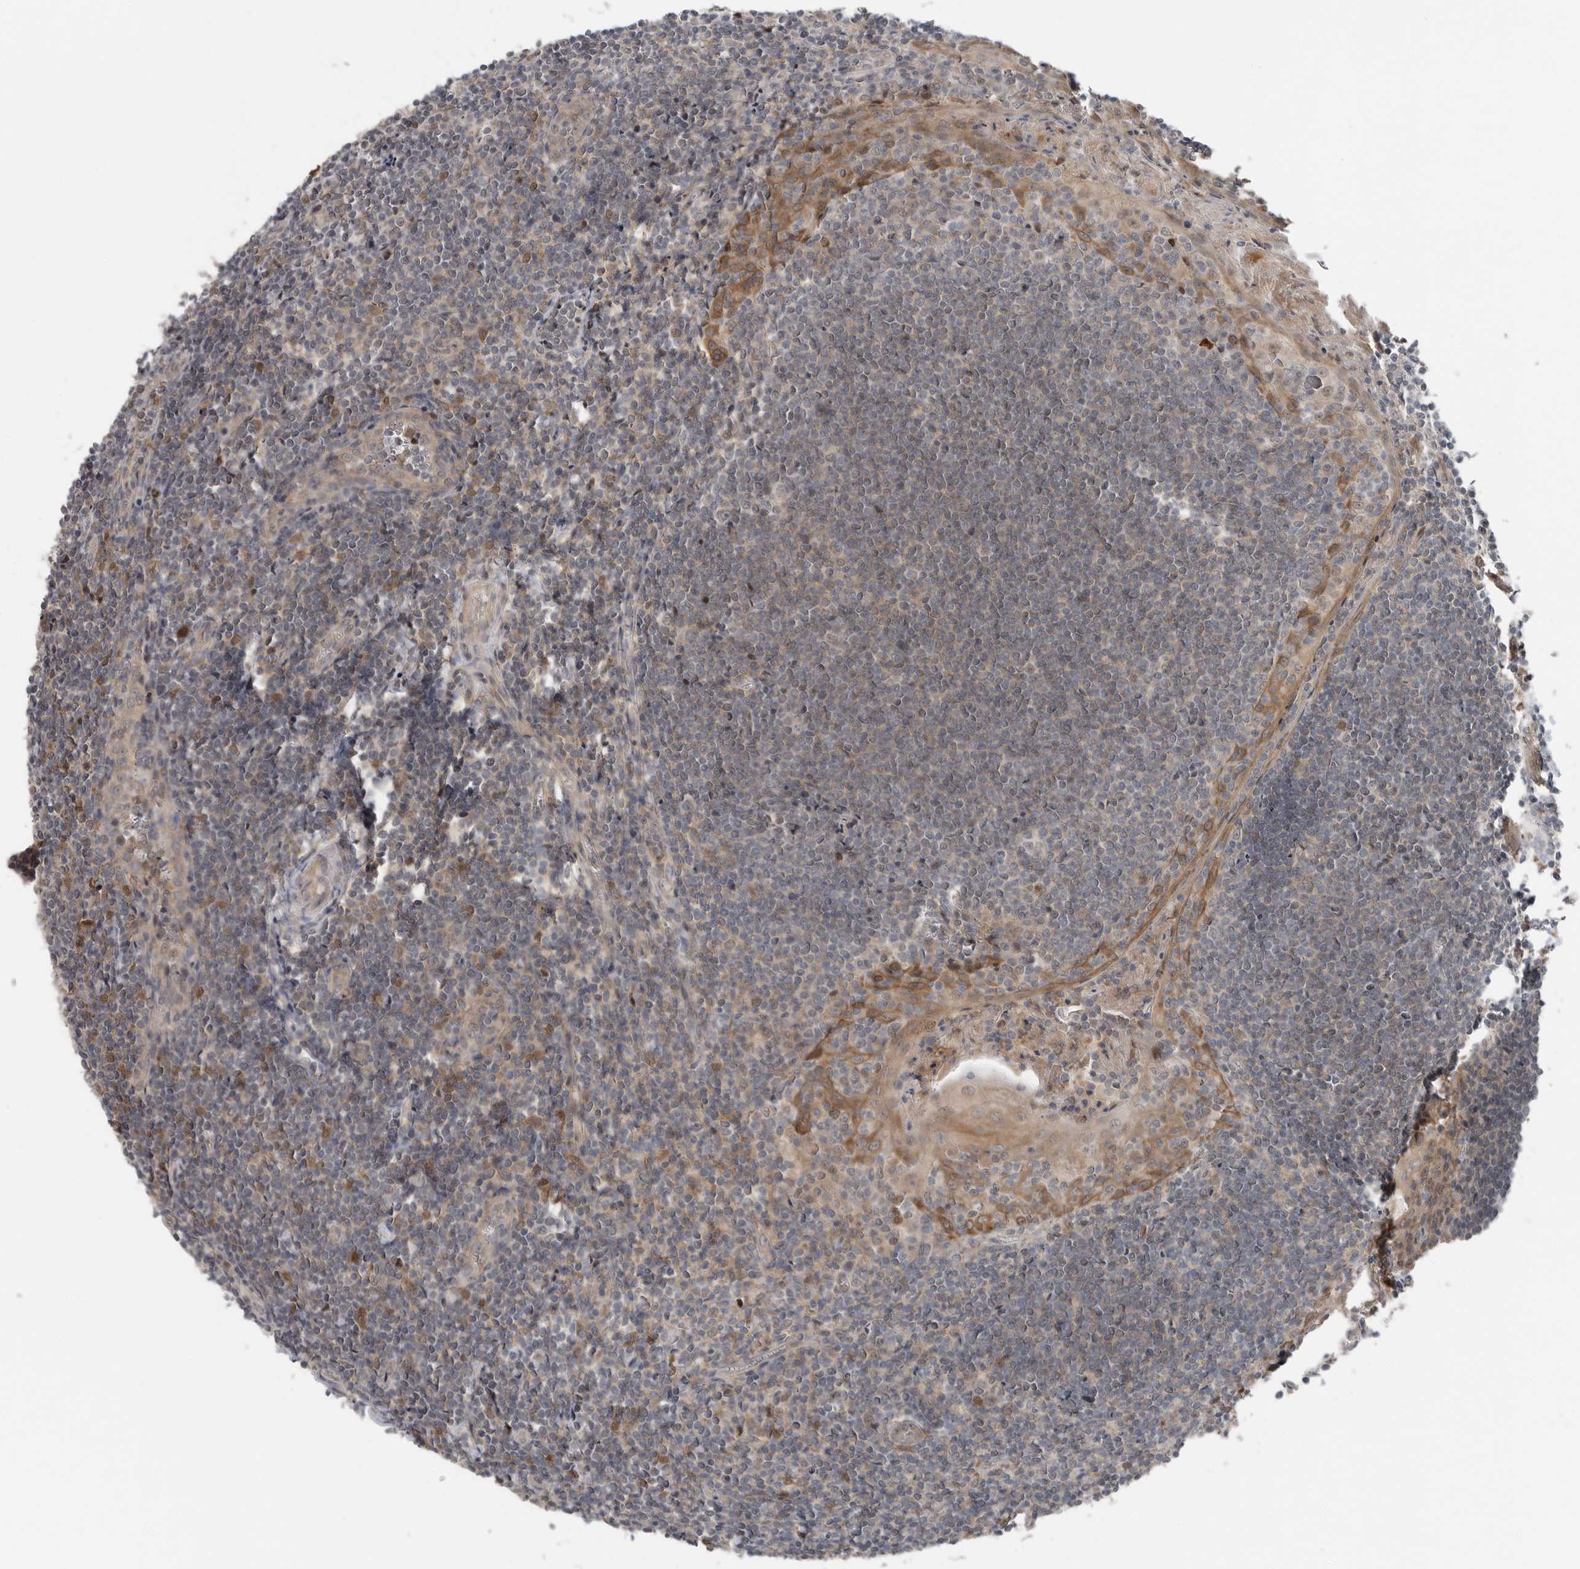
{"staining": {"intensity": "weak", "quantity": ">75%", "location": "cytoplasmic/membranous"}, "tissue": "tonsil", "cell_type": "Germinal center cells", "image_type": "normal", "snomed": [{"axis": "morphology", "description": "Normal tissue, NOS"}, {"axis": "topography", "description": "Tonsil"}], "caption": "IHC image of unremarkable tonsil stained for a protein (brown), which exhibits low levels of weak cytoplasmic/membranous positivity in about >75% of germinal center cells.", "gene": "SCP2", "patient": {"sex": "male", "age": 27}}